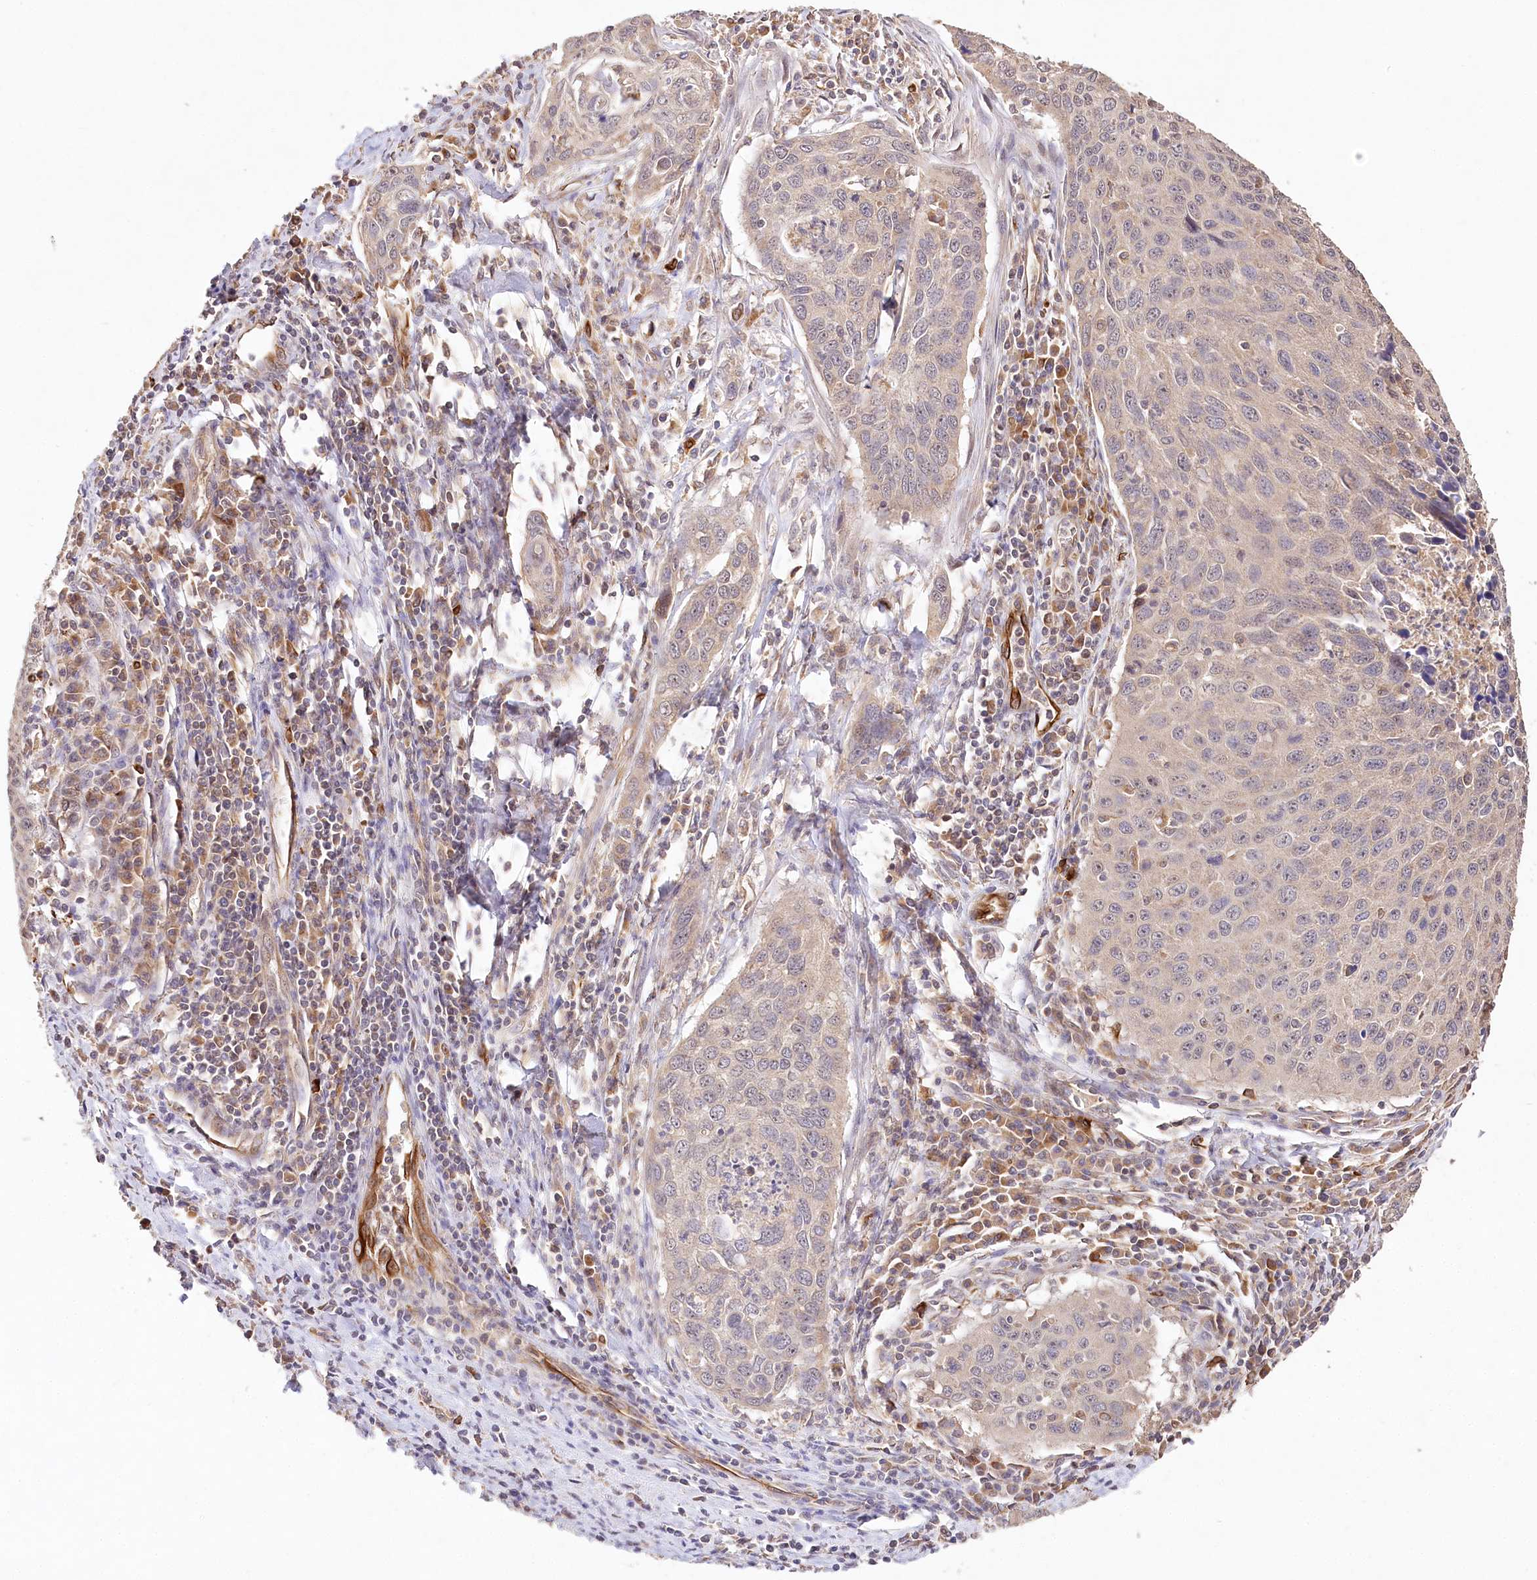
{"staining": {"intensity": "moderate", "quantity": "<25%", "location": "cytoplasmic/membranous"}, "tissue": "cervical cancer", "cell_type": "Tumor cells", "image_type": "cancer", "snomed": [{"axis": "morphology", "description": "Squamous cell carcinoma, NOS"}, {"axis": "topography", "description": "Cervix"}], "caption": "Immunohistochemistry (DAB (3,3'-diaminobenzidine)) staining of cervical cancer (squamous cell carcinoma) exhibits moderate cytoplasmic/membranous protein positivity in about <25% of tumor cells. Using DAB (brown) and hematoxylin (blue) stains, captured at high magnification using brightfield microscopy.", "gene": "DMXL1", "patient": {"sex": "female", "age": 53}}